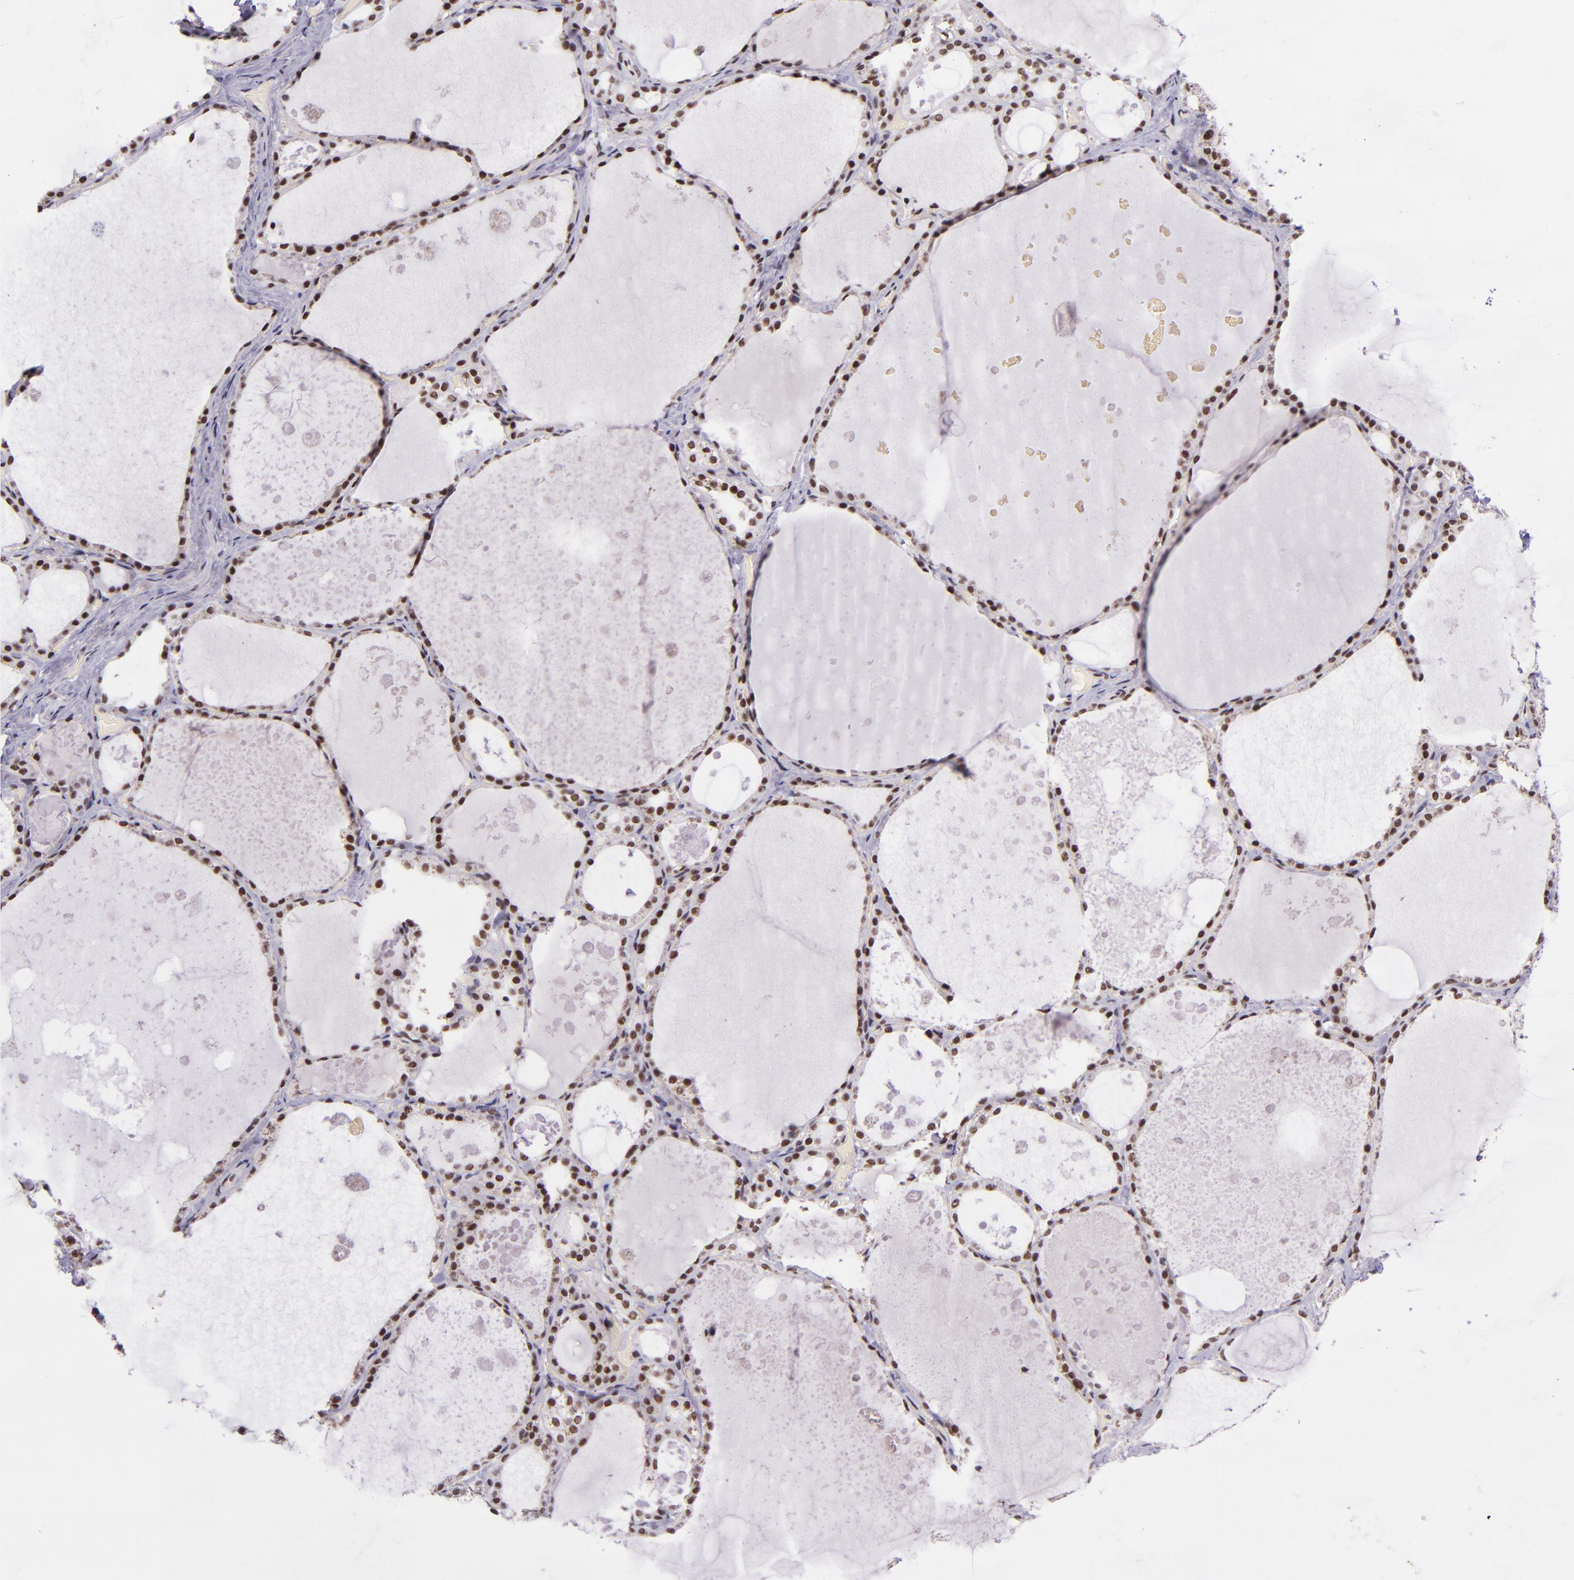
{"staining": {"intensity": "moderate", "quantity": ">75%", "location": "nuclear"}, "tissue": "thyroid gland", "cell_type": "Glandular cells", "image_type": "normal", "snomed": [{"axis": "morphology", "description": "Normal tissue, NOS"}, {"axis": "topography", "description": "Thyroid gland"}], "caption": "Brown immunohistochemical staining in unremarkable thyroid gland shows moderate nuclear staining in about >75% of glandular cells.", "gene": "GPKOW", "patient": {"sex": "male", "age": 61}}